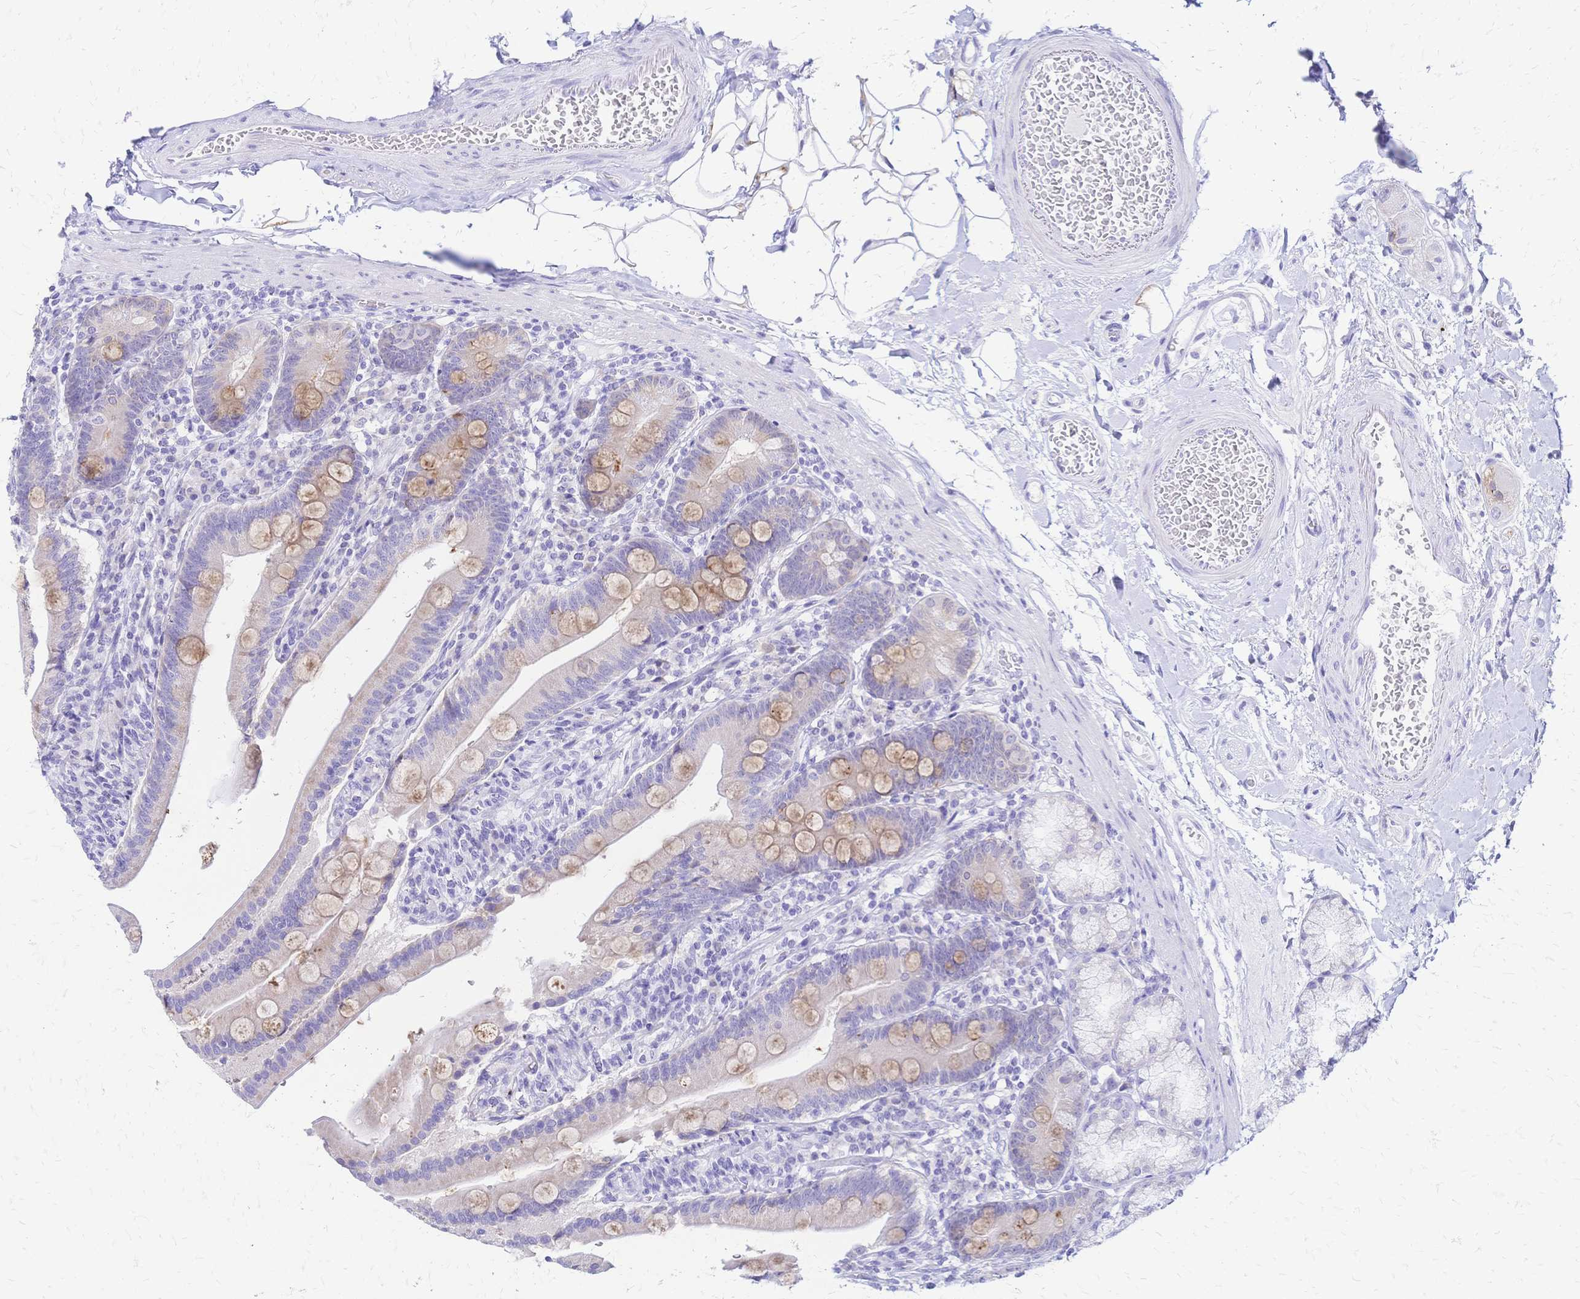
{"staining": {"intensity": "moderate", "quantity": "25%-75%", "location": "cytoplasmic/membranous"}, "tissue": "duodenum", "cell_type": "Glandular cells", "image_type": "normal", "snomed": [{"axis": "morphology", "description": "Normal tissue, NOS"}, {"axis": "topography", "description": "Duodenum"}], "caption": "High-power microscopy captured an IHC micrograph of benign duodenum, revealing moderate cytoplasmic/membranous positivity in approximately 25%-75% of glandular cells. The staining was performed using DAB (3,3'-diaminobenzidine), with brown indicating positive protein expression. Nuclei are stained blue with hematoxylin.", "gene": "GRB7", "patient": {"sex": "female", "age": 67}}